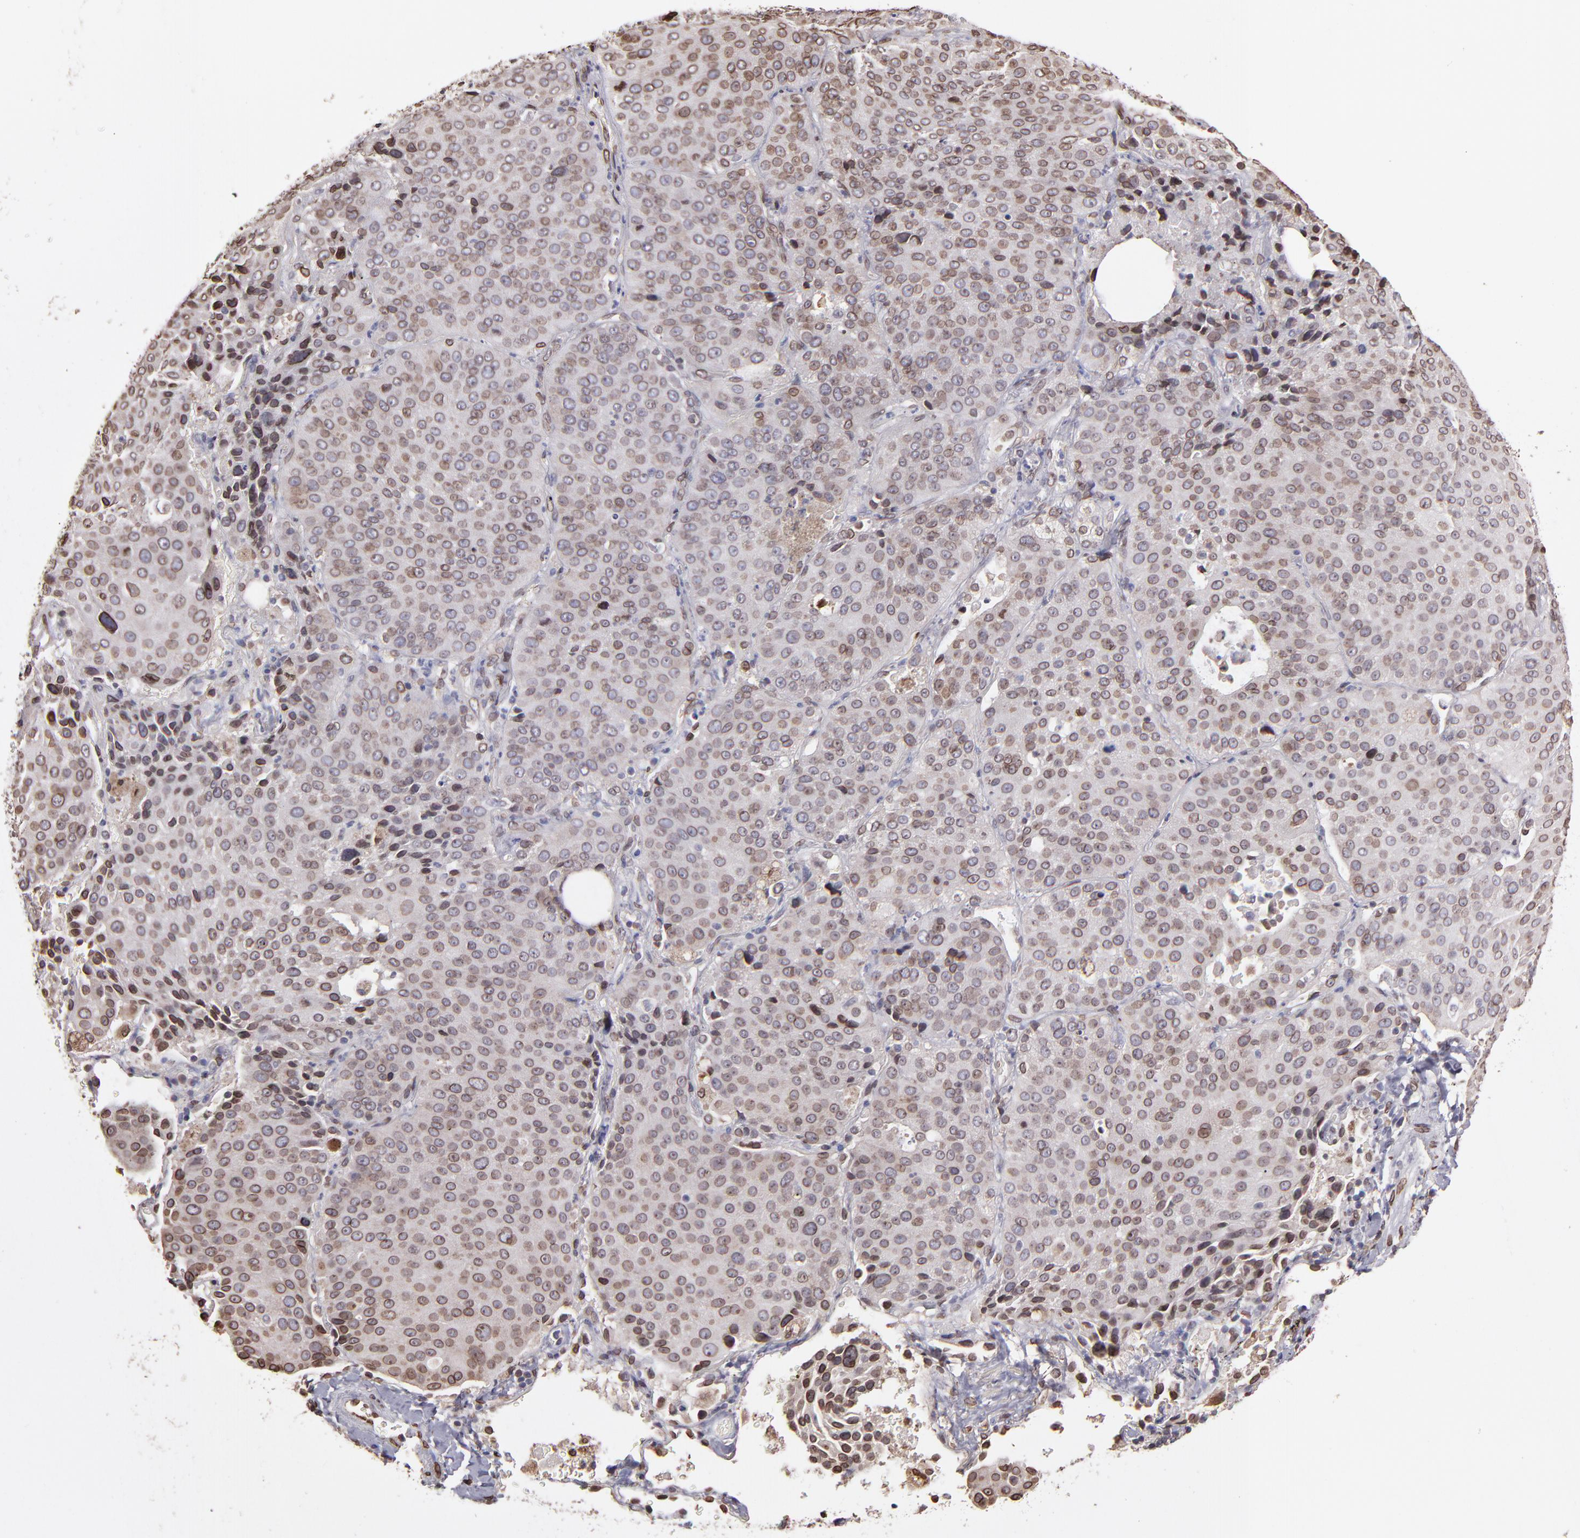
{"staining": {"intensity": "weak", "quantity": ">75%", "location": "cytoplasmic/membranous,nuclear"}, "tissue": "lung cancer", "cell_type": "Tumor cells", "image_type": "cancer", "snomed": [{"axis": "morphology", "description": "Squamous cell carcinoma, NOS"}, {"axis": "topography", "description": "Lung"}], "caption": "Immunohistochemical staining of human squamous cell carcinoma (lung) demonstrates low levels of weak cytoplasmic/membranous and nuclear expression in about >75% of tumor cells. (DAB IHC, brown staining for protein, blue staining for nuclei).", "gene": "PUM3", "patient": {"sex": "male", "age": 54}}